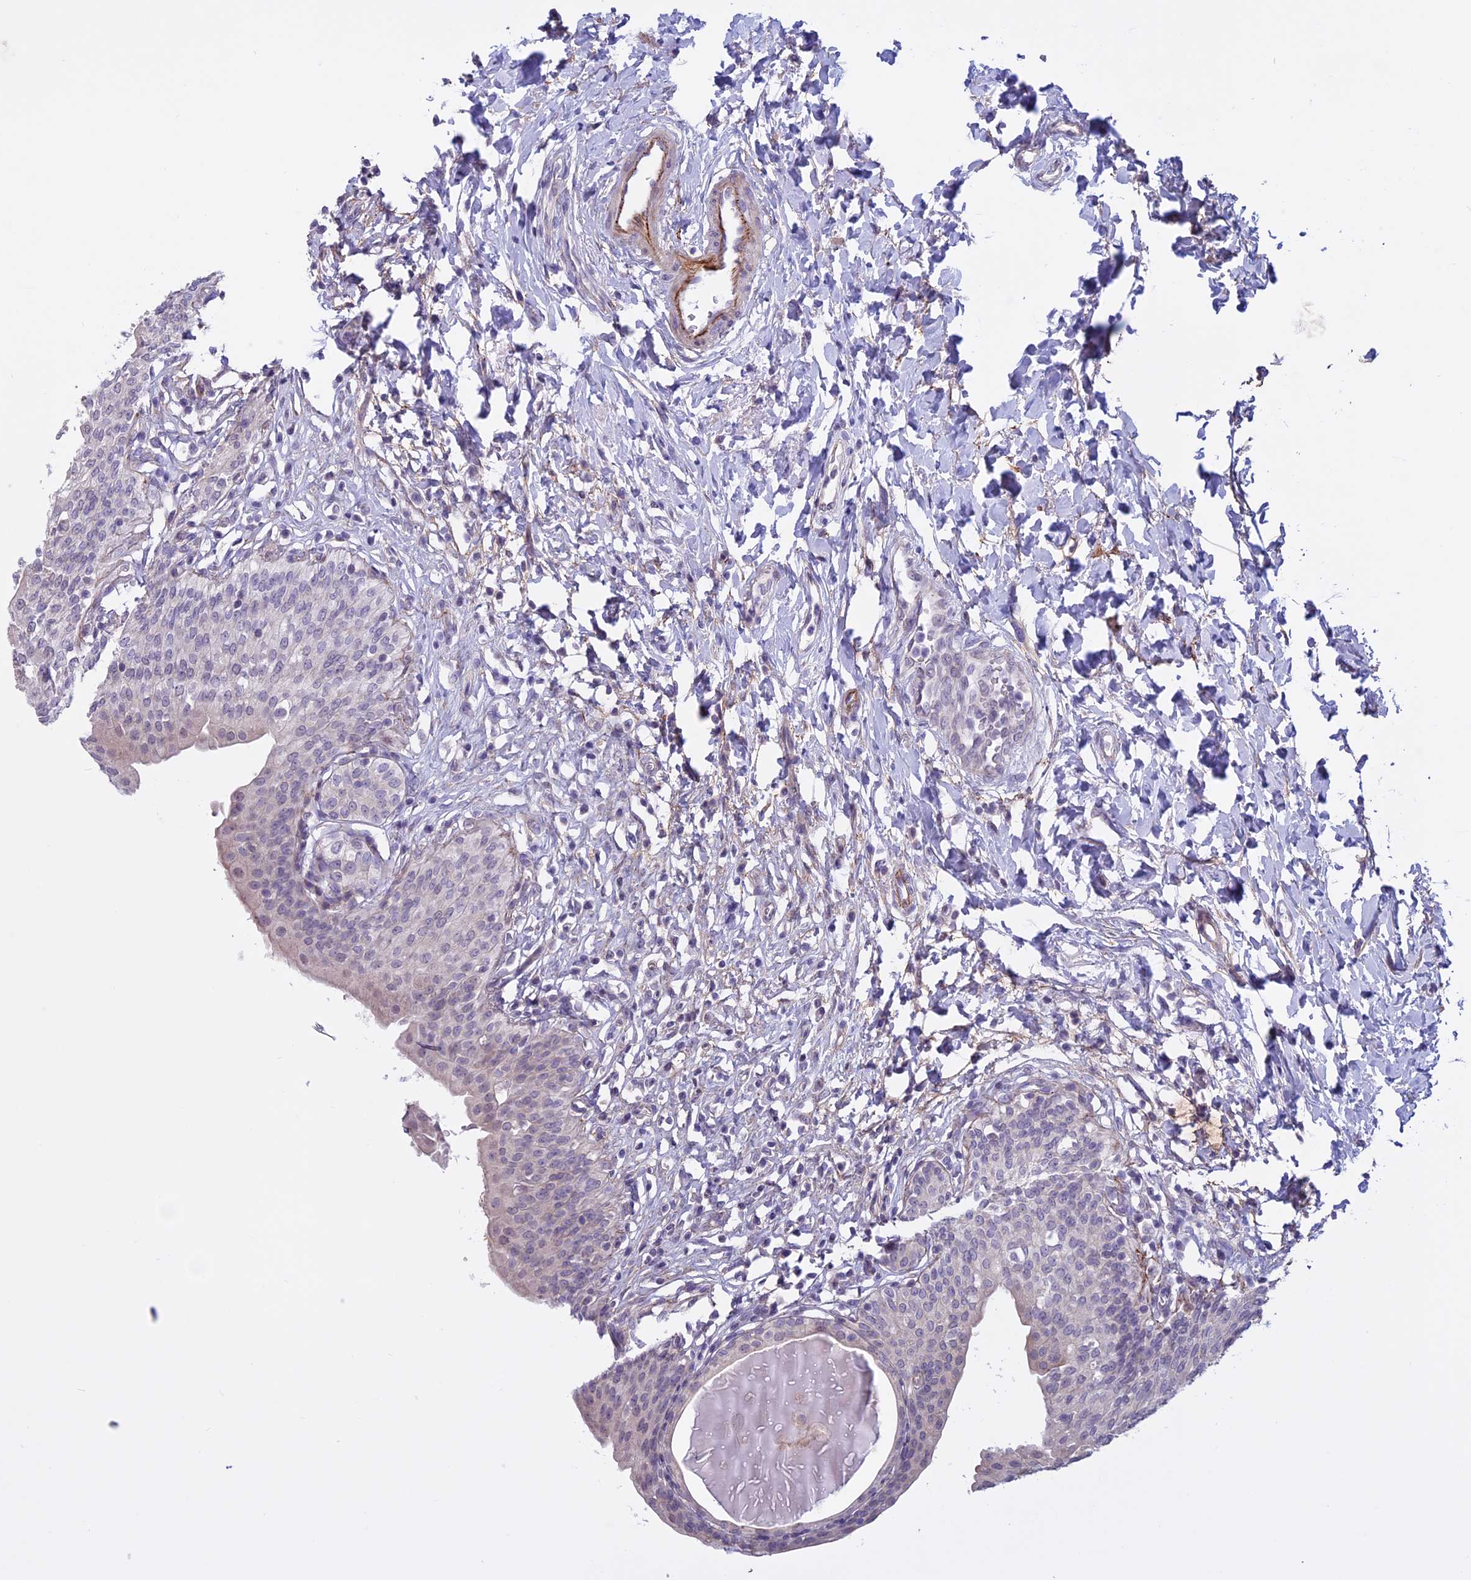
{"staining": {"intensity": "negative", "quantity": "none", "location": "none"}, "tissue": "urinary bladder", "cell_type": "Urothelial cells", "image_type": "normal", "snomed": [{"axis": "morphology", "description": "Normal tissue, NOS"}, {"axis": "topography", "description": "Urinary bladder"}], "caption": "The photomicrograph displays no staining of urothelial cells in normal urinary bladder. Brightfield microscopy of immunohistochemistry (IHC) stained with DAB (3,3'-diaminobenzidine) (brown) and hematoxylin (blue), captured at high magnification.", "gene": "SPHKAP", "patient": {"sex": "male", "age": 83}}